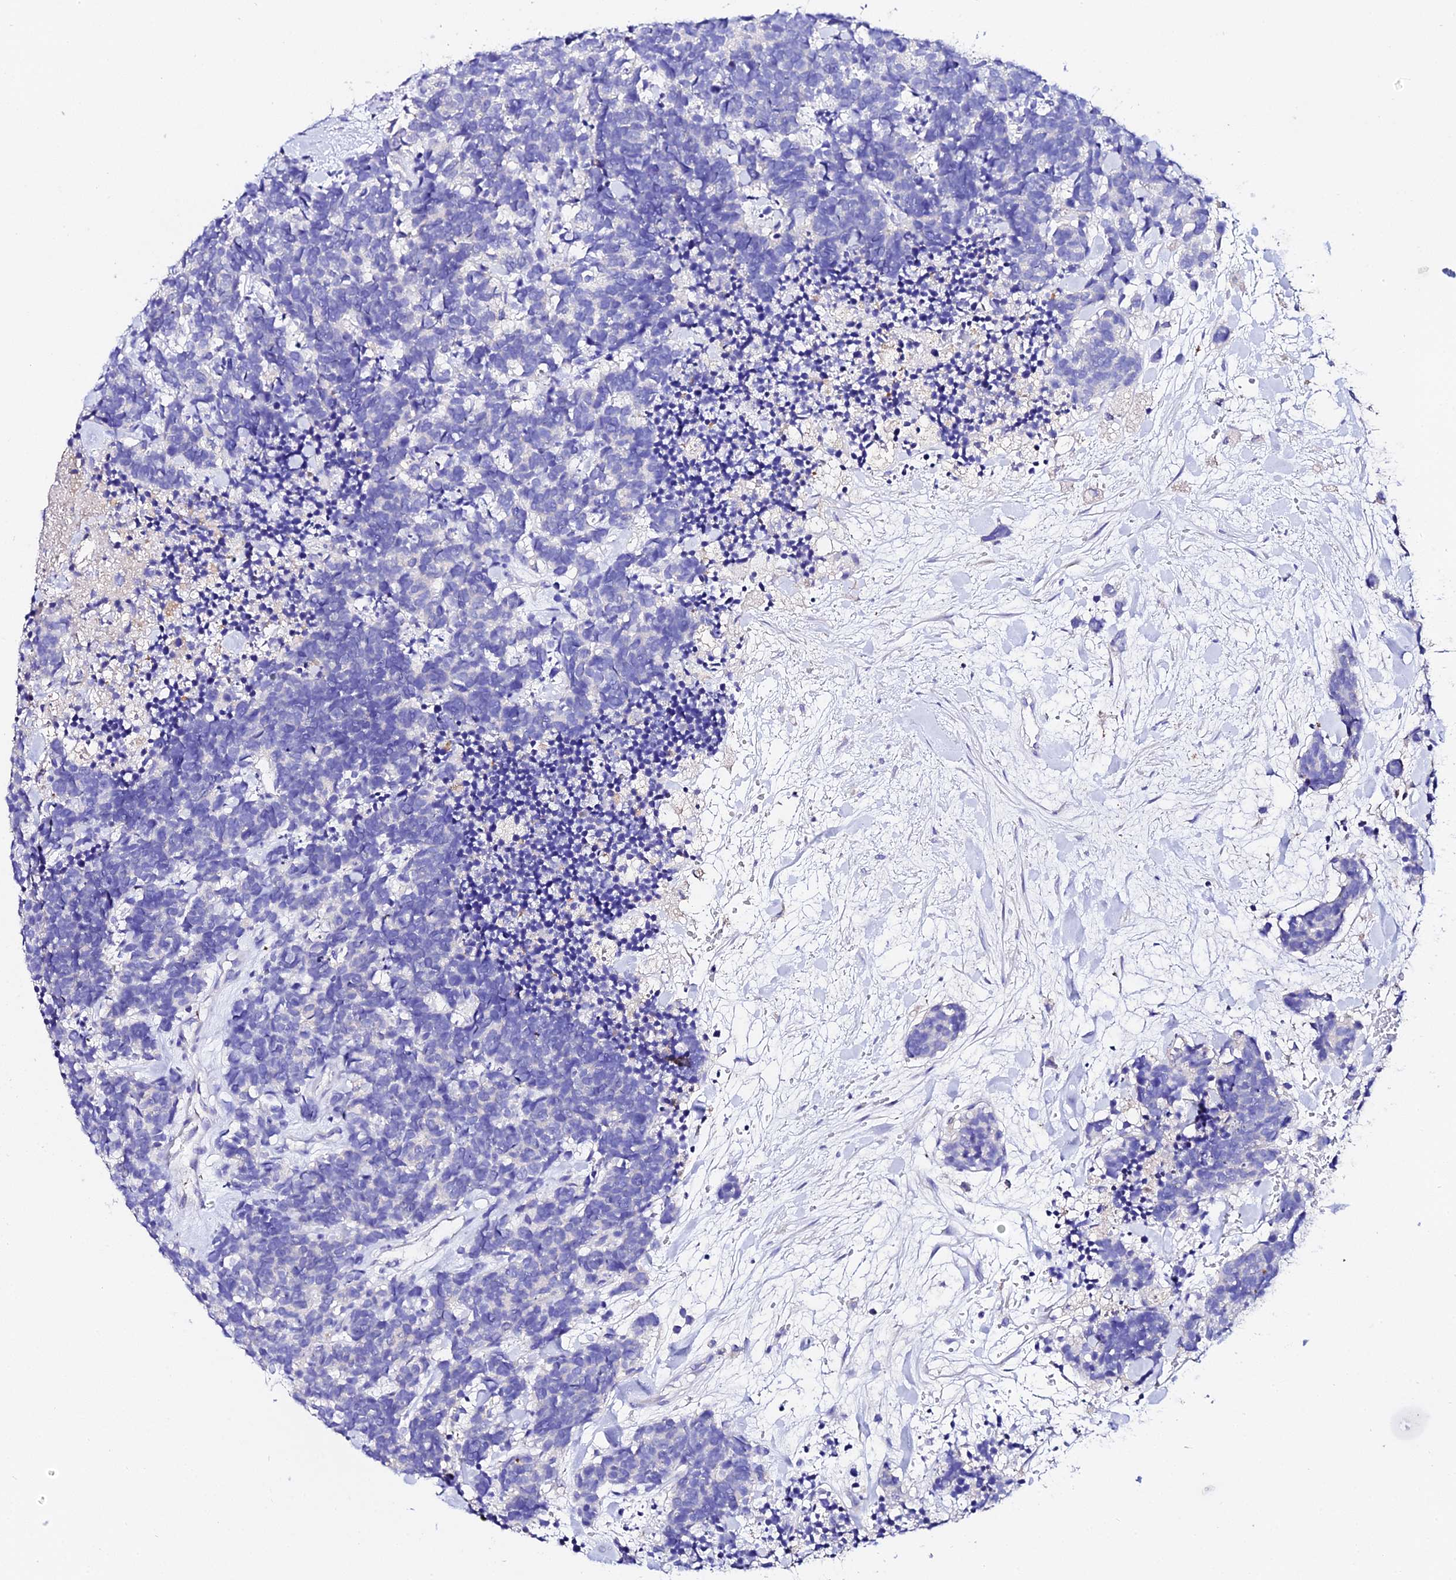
{"staining": {"intensity": "negative", "quantity": "none", "location": "none"}, "tissue": "carcinoid", "cell_type": "Tumor cells", "image_type": "cancer", "snomed": [{"axis": "morphology", "description": "Carcinoma, NOS"}, {"axis": "morphology", "description": "Carcinoid, malignant, NOS"}, {"axis": "topography", "description": "Prostate"}], "caption": "Micrograph shows no protein staining in tumor cells of malignant carcinoid tissue. (DAB (3,3'-diaminobenzidine) IHC with hematoxylin counter stain).", "gene": "TMEM117", "patient": {"sex": "male", "age": 57}}